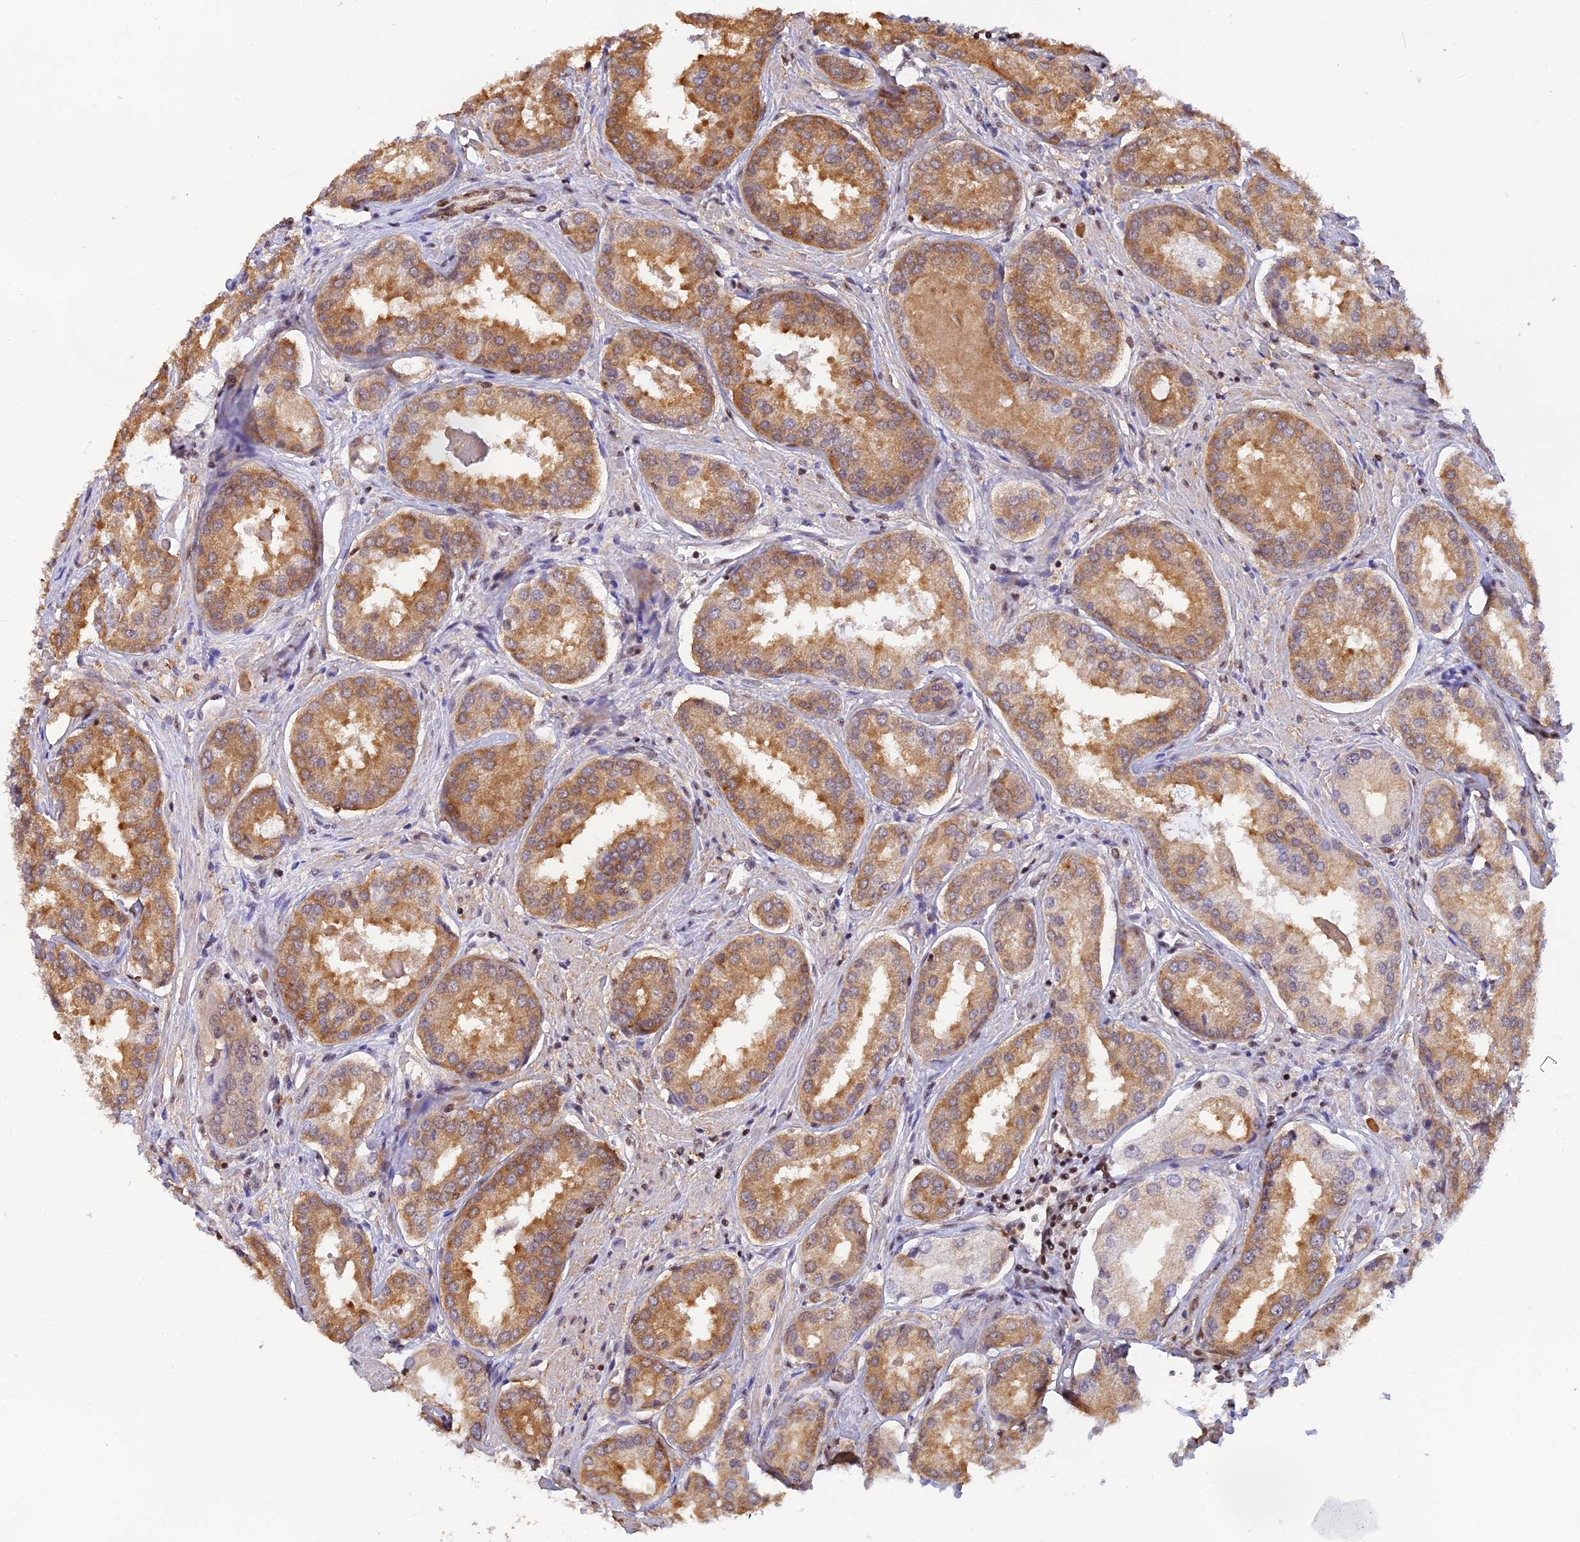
{"staining": {"intensity": "moderate", "quantity": ">75%", "location": "cytoplasmic/membranous"}, "tissue": "prostate cancer", "cell_type": "Tumor cells", "image_type": "cancer", "snomed": [{"axis": "morphology", "description": "Adenocarcinoma, Low grade"}, {"axis": "topography", "description": "Prostate"}], "caption": "Brown immunohistochemical staining in prostate cancer (adenocarcinoma (low-grade)) reveals moderate cytoplasmic/membranous expression in approximately >75% of tumor cells.", "gene": "THAP11", "patient": {"sex": "male", "age": 68}}